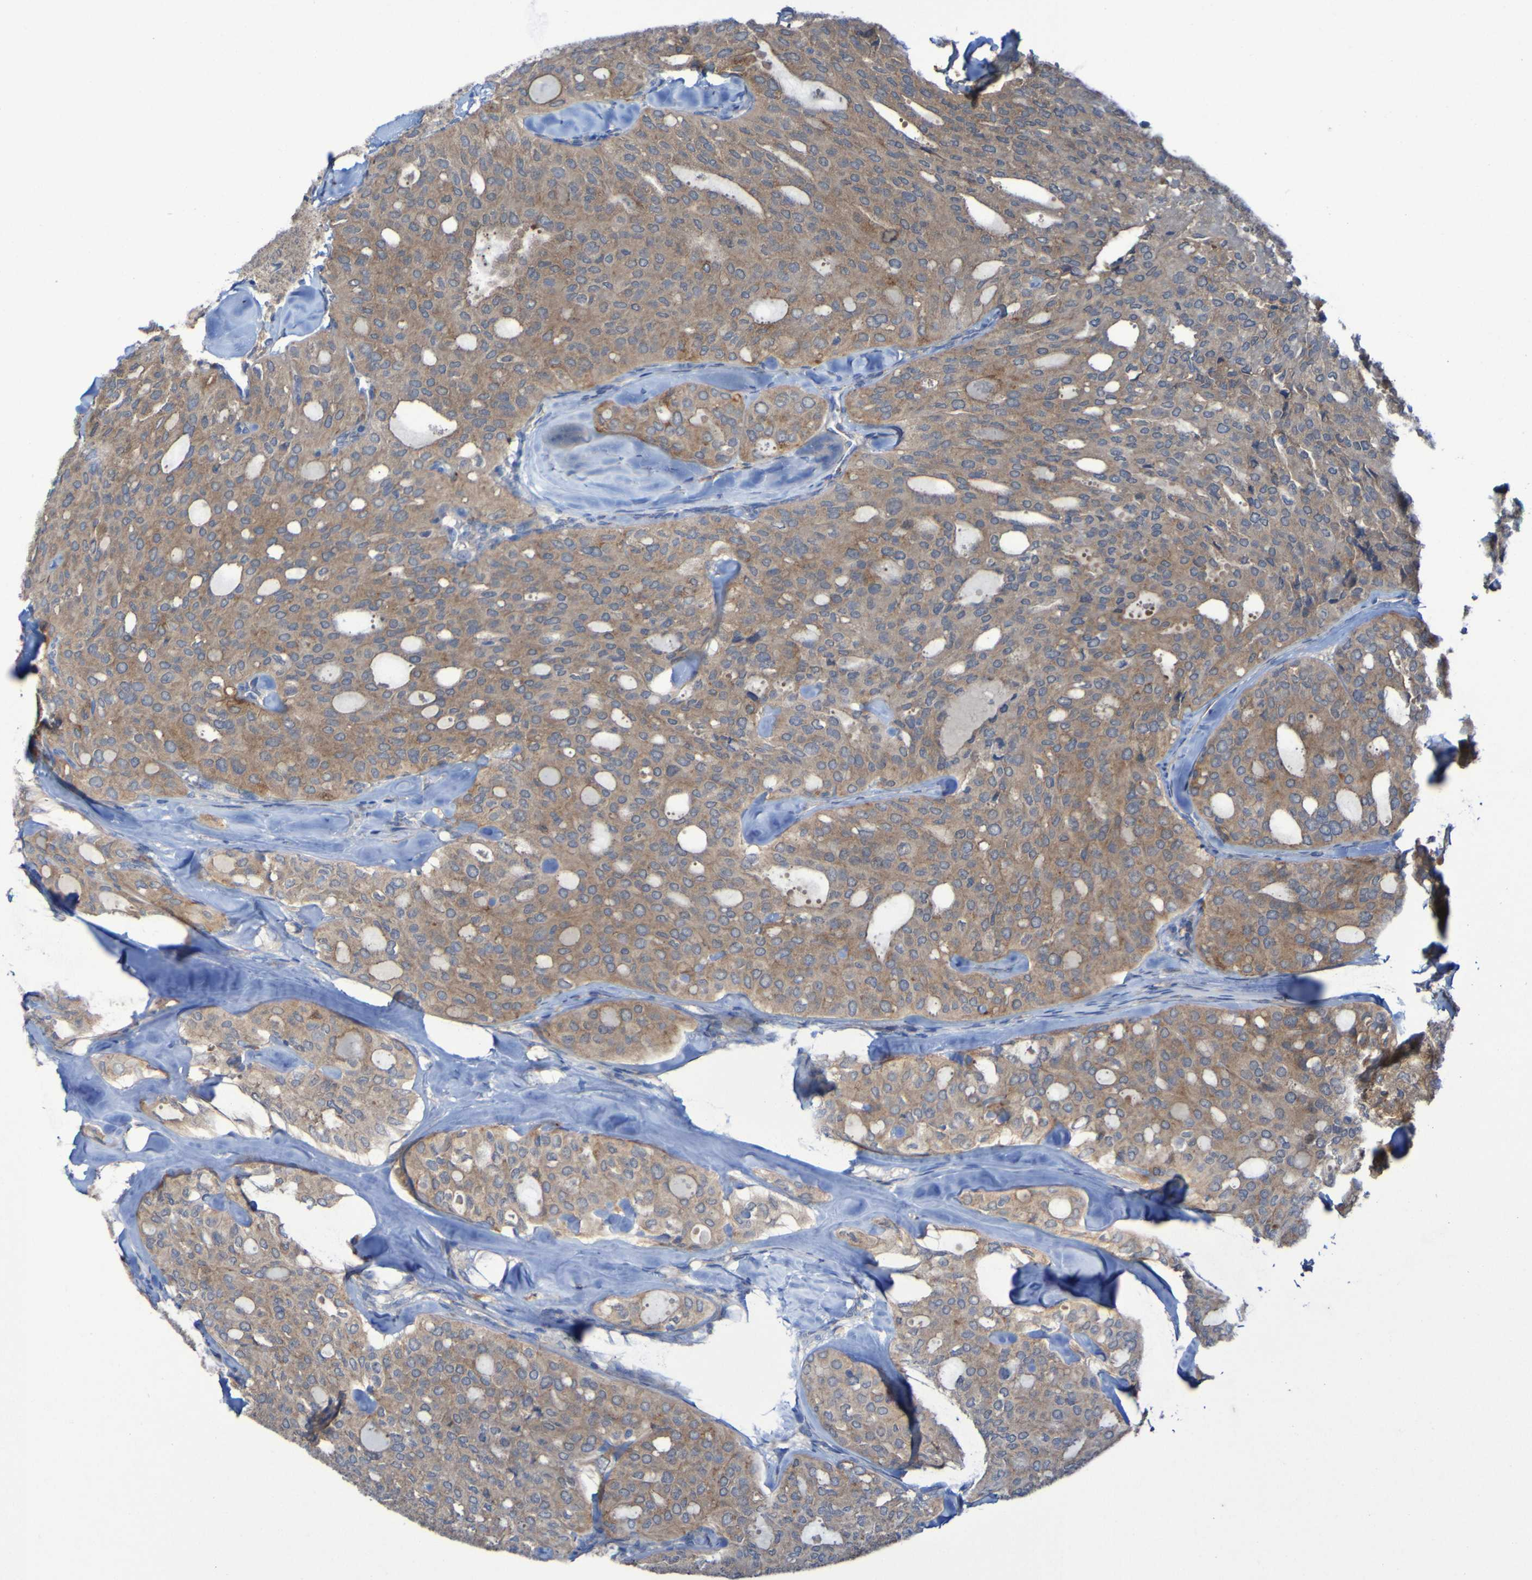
{"staining": {"intensity": "moderate", "quantity": ">75%", "location": "cytoplasmic/membranous"}, "tissue": "thyroid cancer", "cell_type": "Tumor cells", "image_type": "cancer", "snomed": [{"axis": "morphology", "description": "Follicular adenoma carcinoma, NOS"}, {"axis": "topography", "description": "Thyroid gland"}], "caption": "Human thyroid cancer stained with a brown dye shows moderate cytoplasmic/membranous positive expression in approximately >75% of tumor cells.", "gene": "ARHGEF16", "patient": {"sex": "male", "age": 75}}